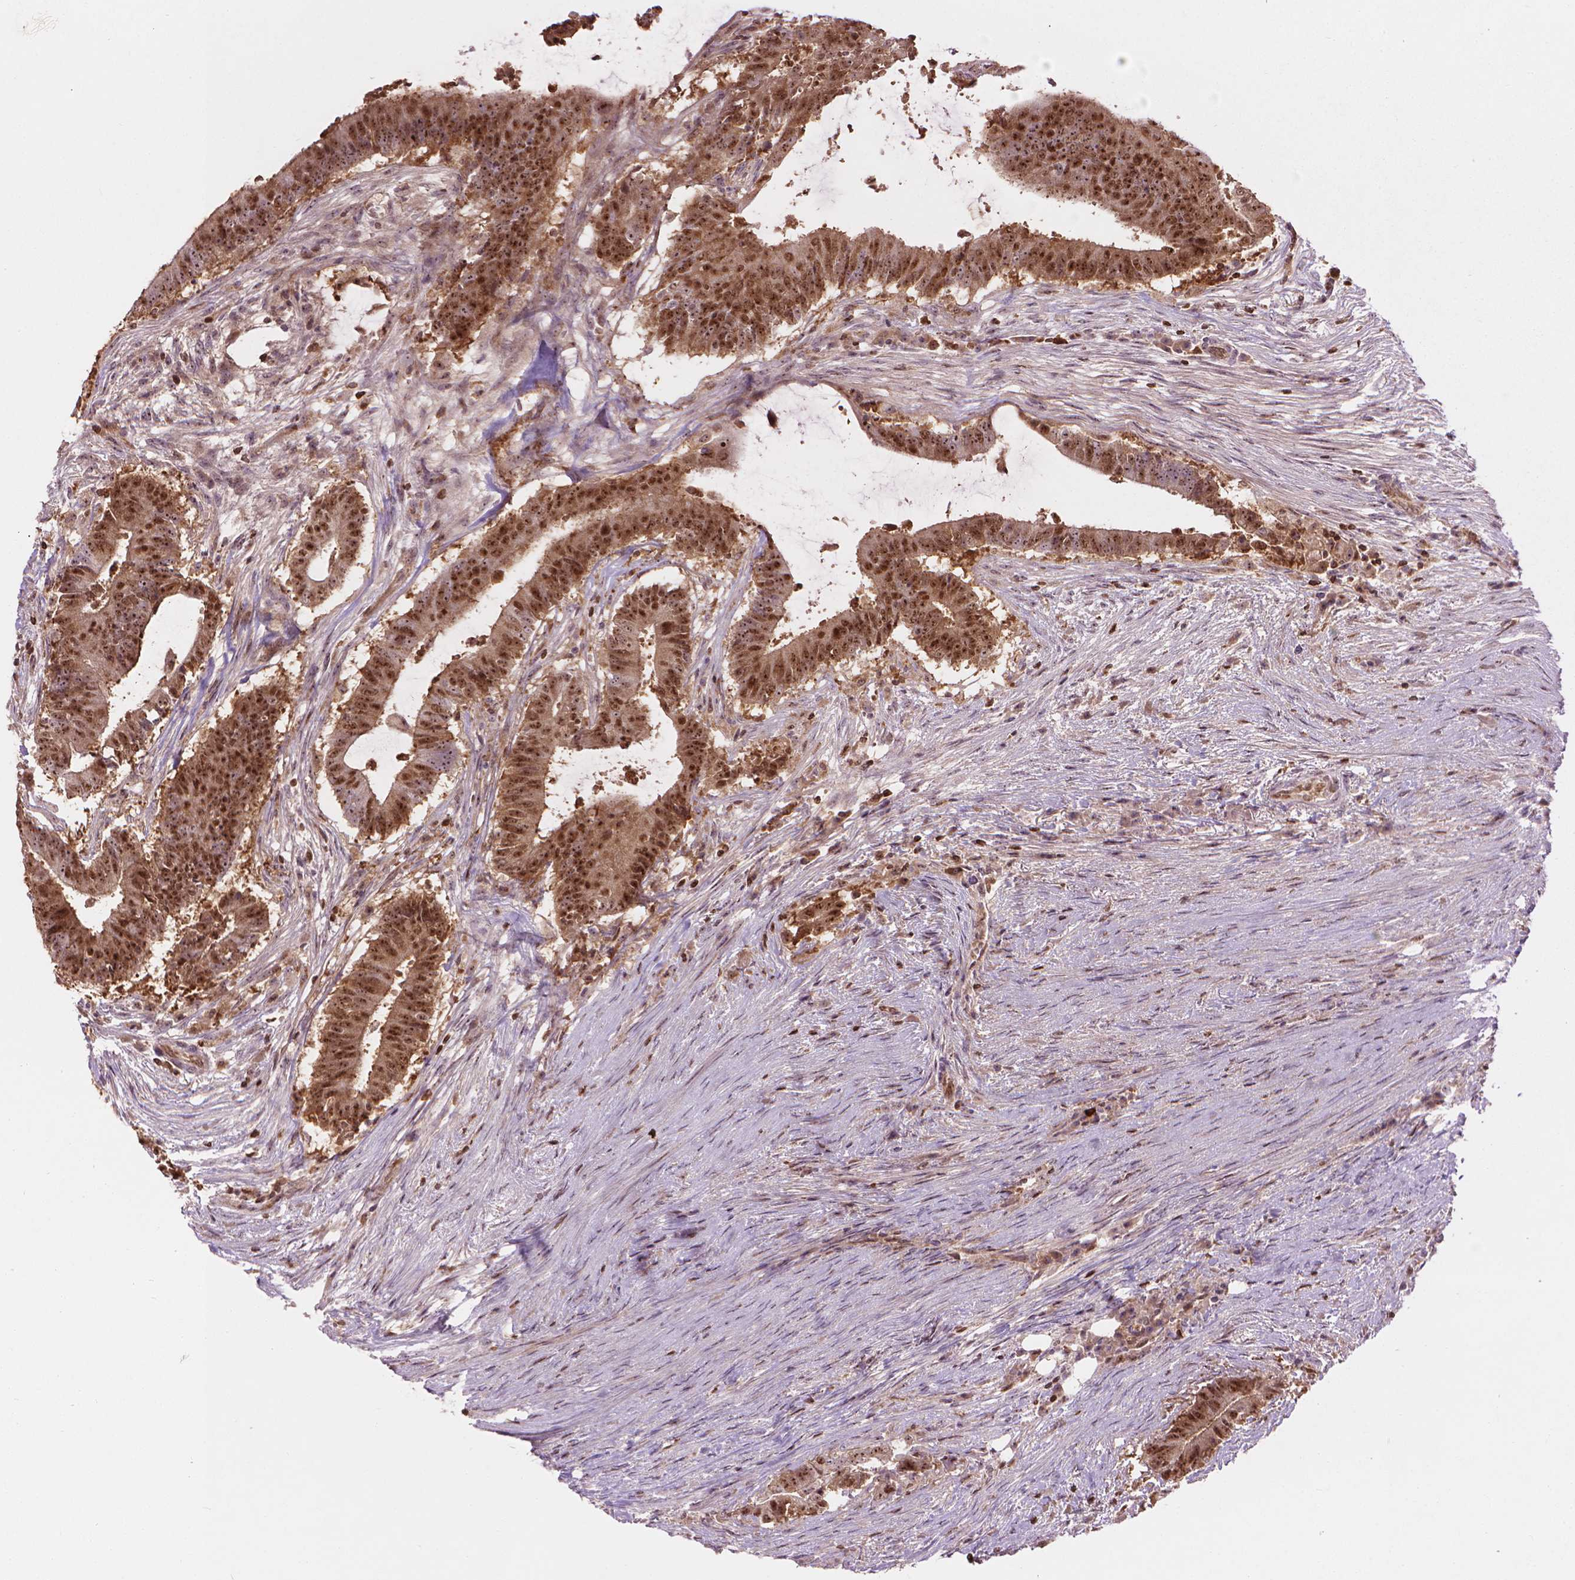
{"staining": {"intensity": "moderate", "quantity": ">75%", "location": "cytoplasmic/membranous,nuclear"}, "tissue": "colorectal cancer", "cell_type": "Tumor cells", "image_type": "cancer", "snomed": [{"axis": "morphology", "description": "Adenocarcinoma, NOS"}, {"axis": "topography", "description": "Colon"}], "caption": "Immunohistochemistry (IHC) (DAB (3,3'-diaminobenzidine)) staining of colorectal cancer reveals moderate cytoplasmic/membranous and nuclear protein positivity in approximately >75% of tumor cells.", "gene": "SMC2", "patient": {"sex": "female", "age": 43}}